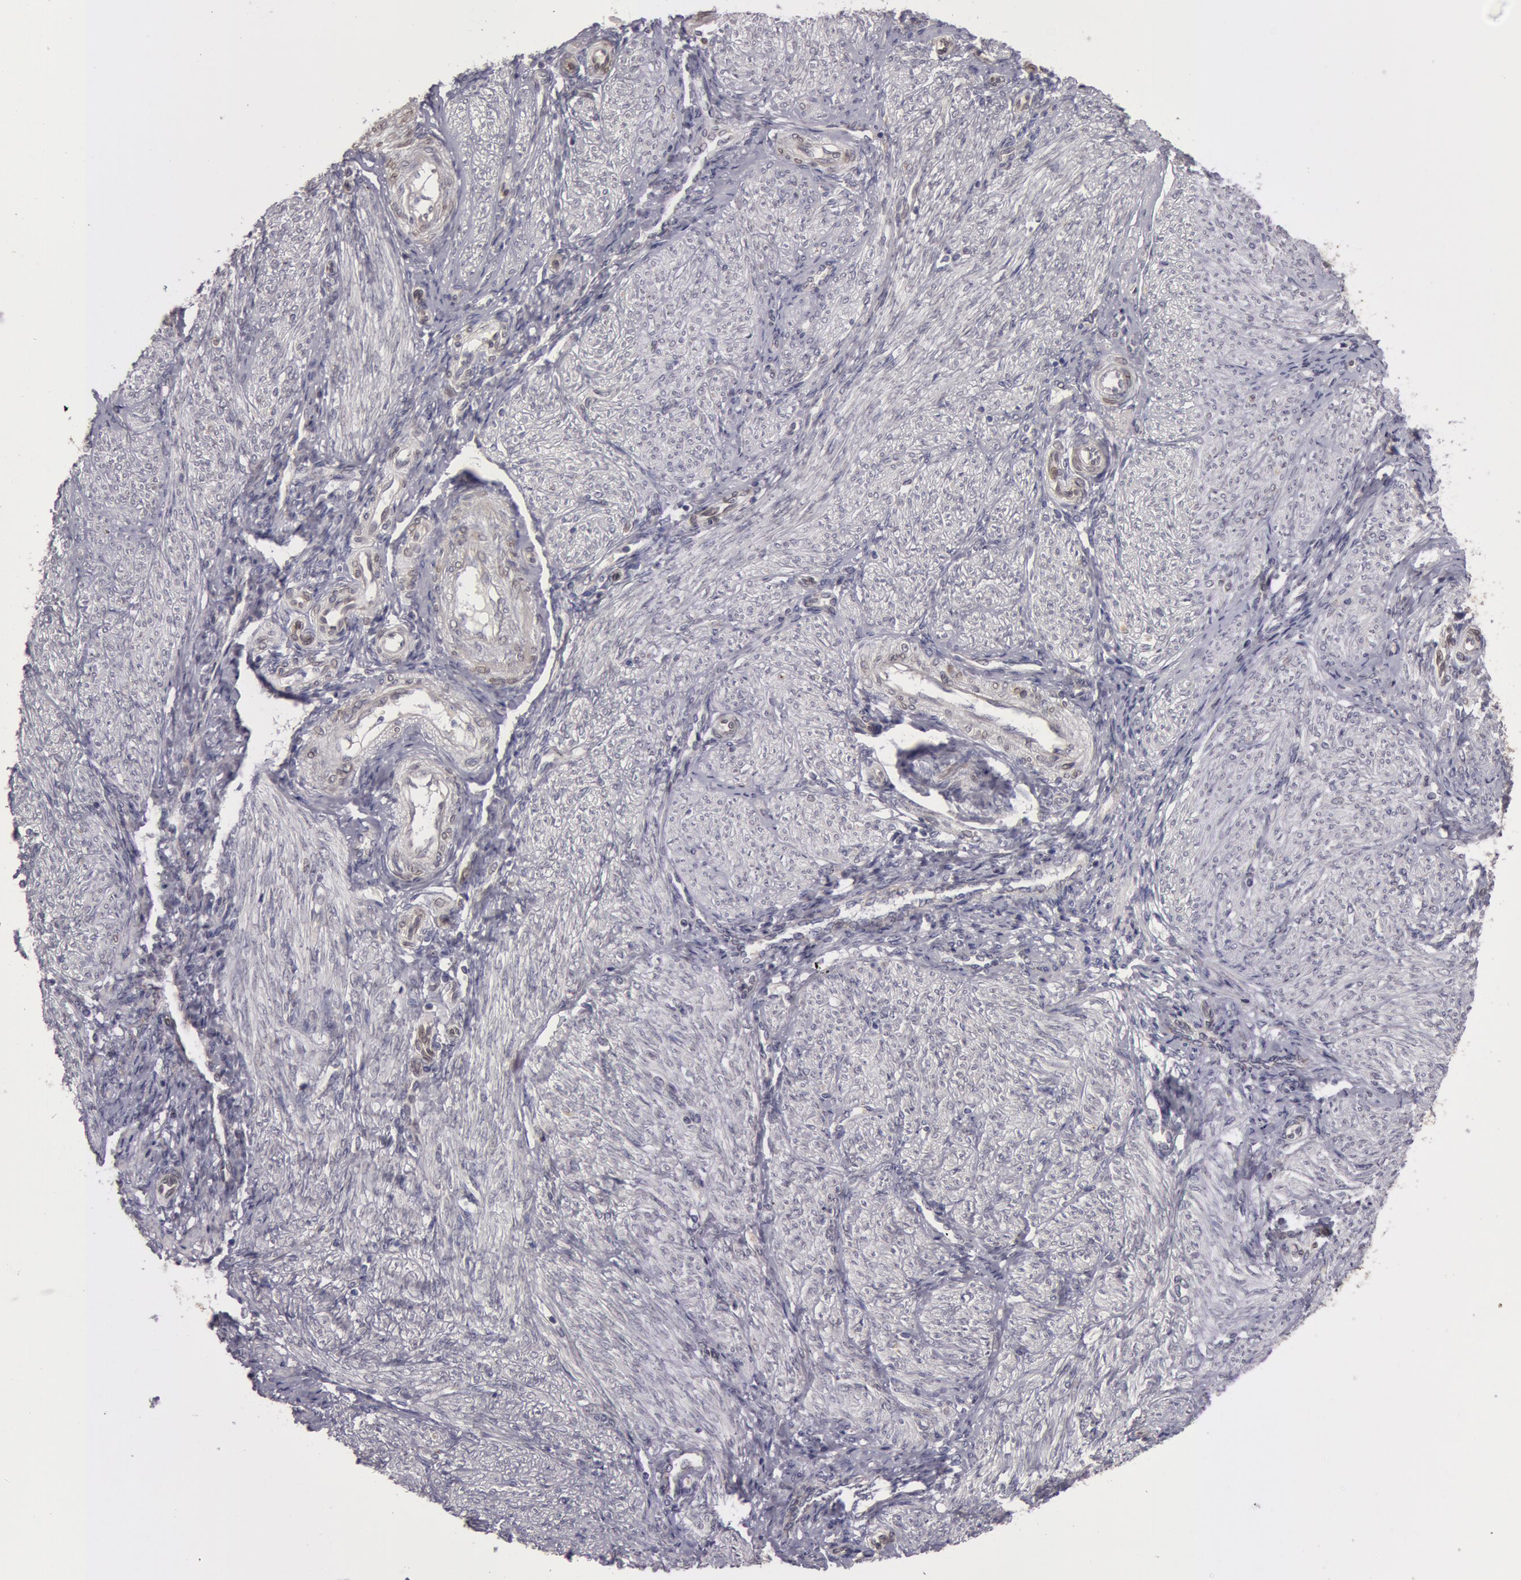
{"staining": {"intensity": "negative", "quantity": "none", "location": "none"}, "tissue": "endometrium", "cell_type": "Cells in endometrial stroma", "image_type": "normal", "snomed": [{"axis": "morphology", "description": "Normal tissue, NOS"}, {"axis": "topography", "description": "Endometrium"}], "caption": "IHC micrograph of benign endometrium: endometrium stained with DAB (3,3'-diaminobenzidine) shows no significant protein staining in cells in endometrial stroma. (Brightfield microscopy of DAB immunohistochemistry (IHC) at high magnification).", "gene": "KRT18", "patient": {"sex": "female", "age": 36}}